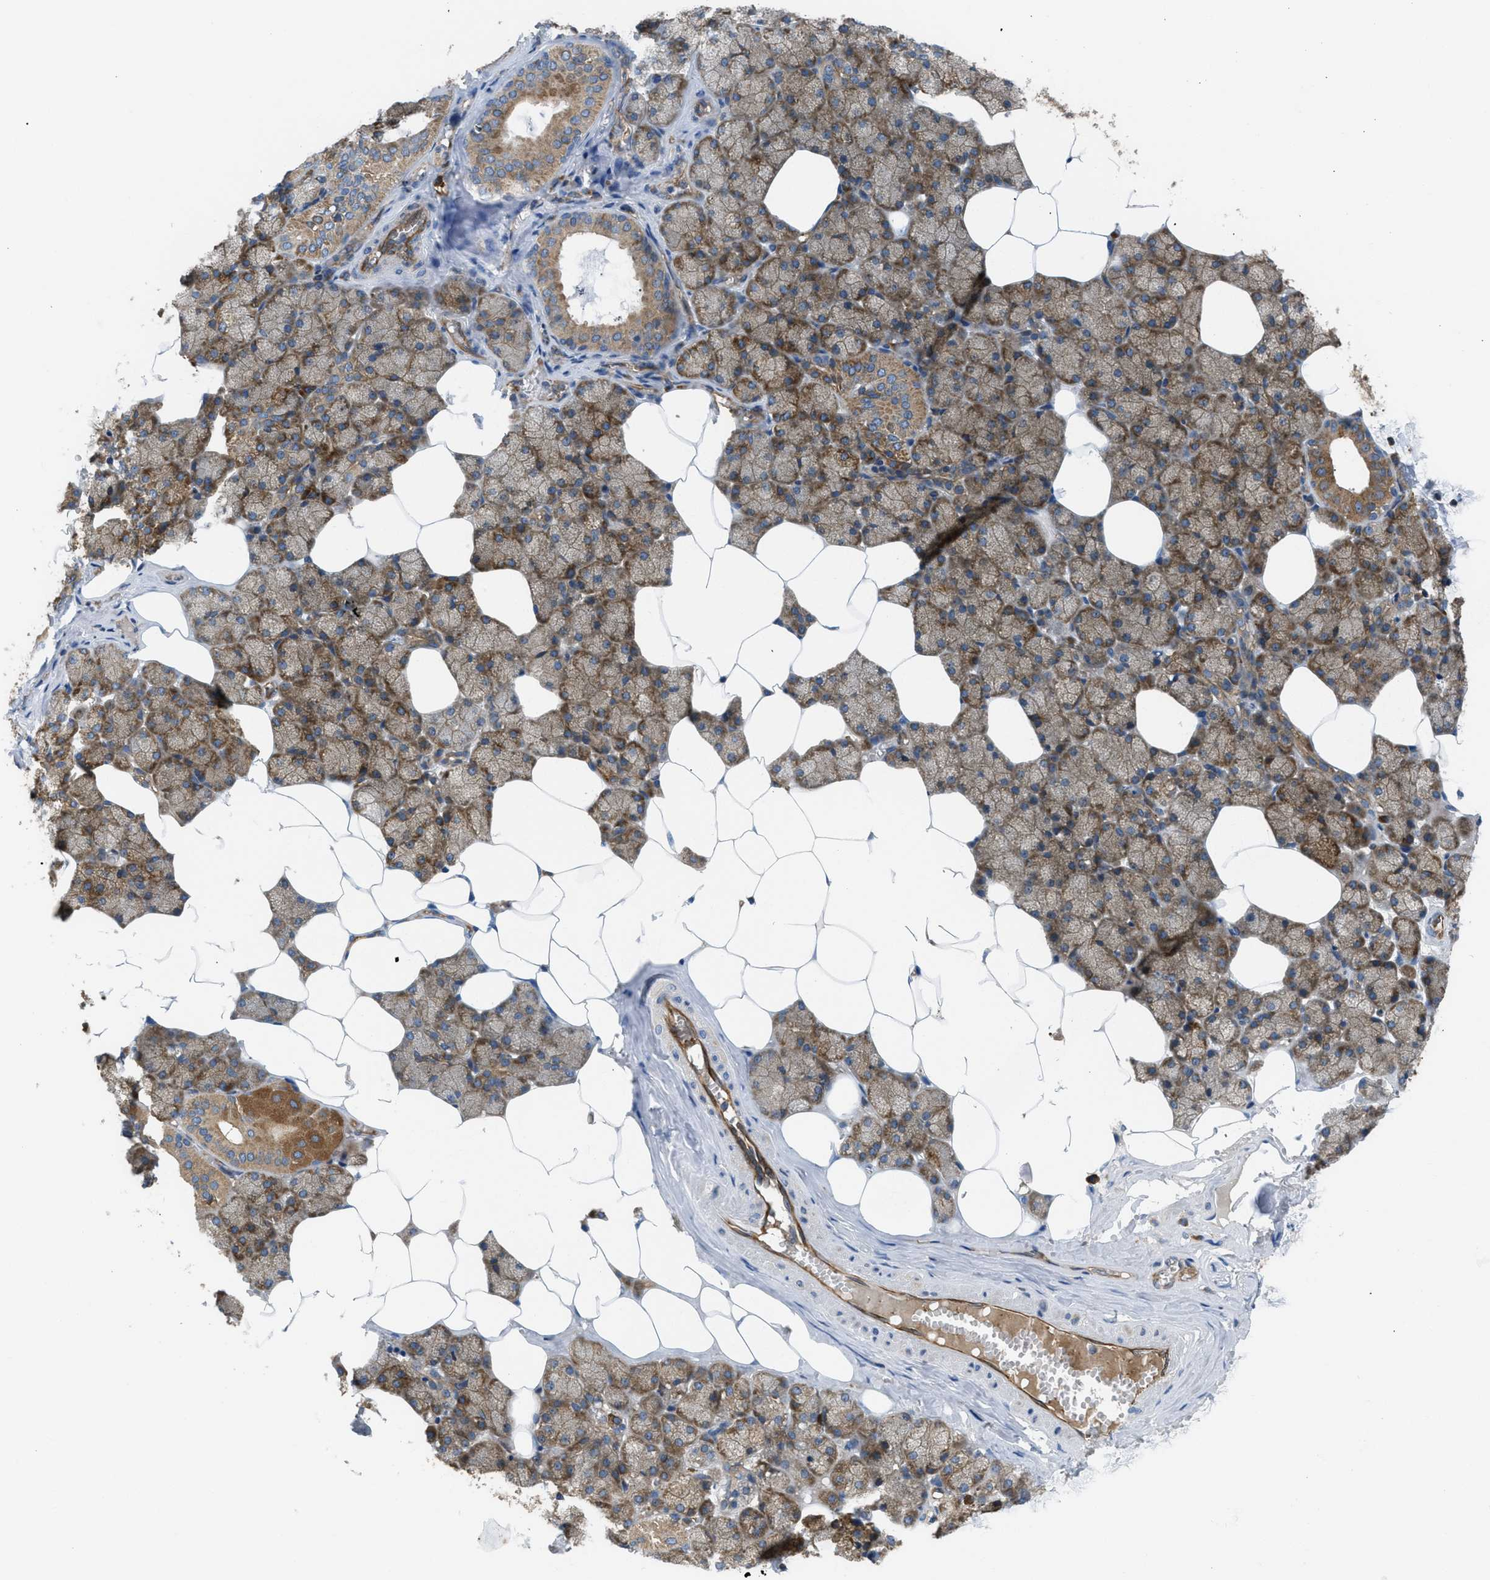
{"staining": {"intensity": "moderate", "quantity": ">75%", "location": "cytoplasmic/membranous"}, "tissue": "salivary gland", "cell_type": "Glandular cells", "image_type": "normal", "snomed": [{"axis": "morphology", "description": "Normal tissue, NOS"}, {"axis": "topography", "description": "Salivary gland"}], "caption": "An immunohistochemistry histopathology image of benign tissue is shown. Protein staining in brown labels moderate cytoplasmic/membranous positivity in salivary gland within glandular cells. The staining is performed using DAB brown chromogen to label protein expression. The nuclei are counter-stained blue using hematoxylin.", "gene": "ATP2A3", "patient": {"sex": "male", "age": 62}}